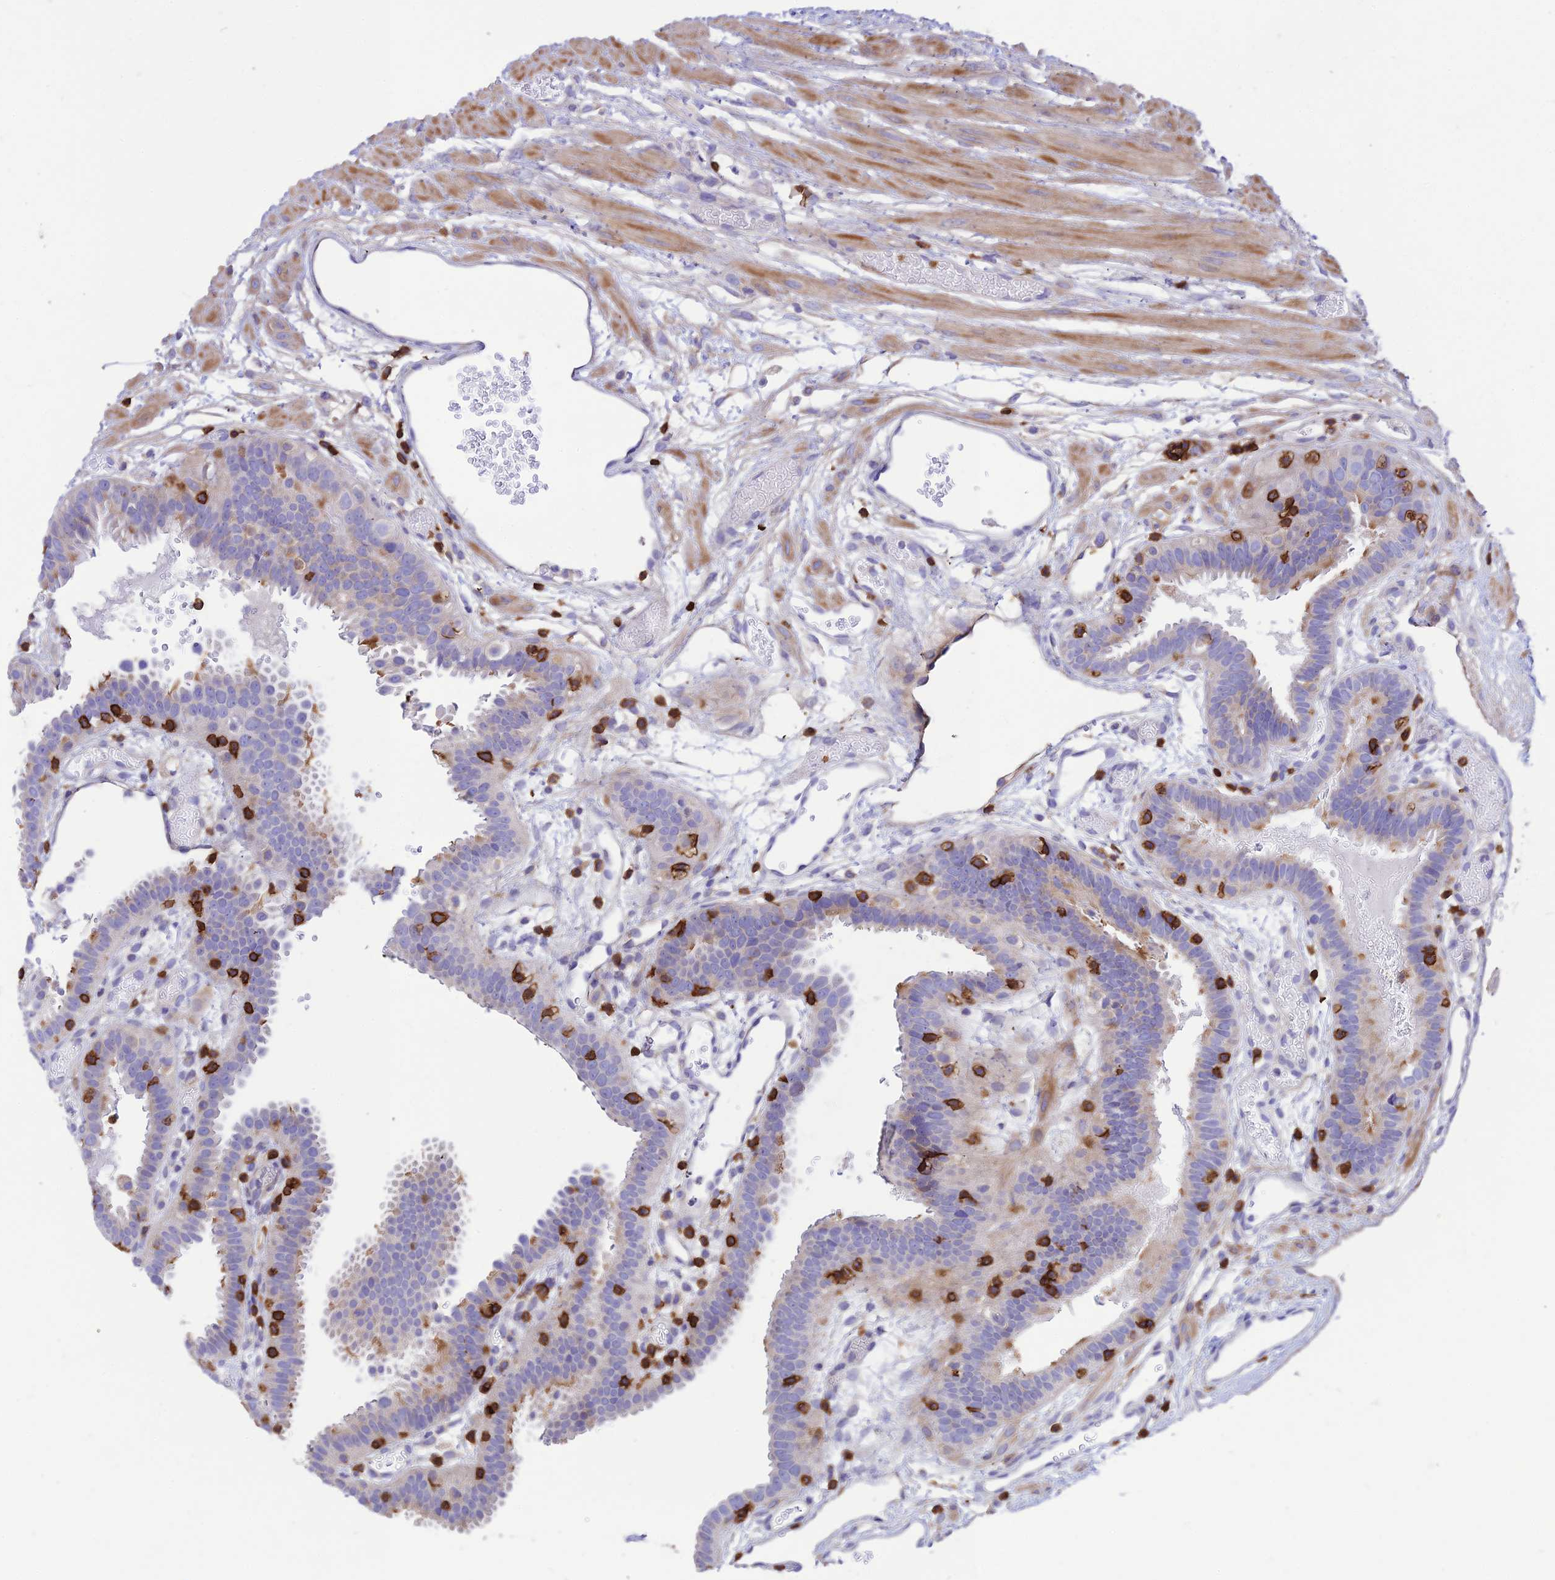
{"staining": {"intensity": "strong", "quantity": "<25%", "location": "cytoplasmic/membranous"}, "tissue": "fallopian tube", "cell_type": "Glandular cells", "image_type": "normal", "snomed": [{"axis": "morphology", "description": "Normal tissue, NOS"}, {"axis": "topography", "description": "Fallopian tube"}], "caption": "Fallopian tube was stained to show a protein in brown. There is medium levels of strong cytoplasmic/membranous positivity in approximately <25% of glandular cells. The staining was performed using DAB (3,3'-diaminobenzidine) to visualize the protein expression in brown, while the nuclei were stained in blue with hematoxylin (Magnification: 20x).", "gene": "PTPRCAP", "patient": {"sex": "female", "age": 37}}